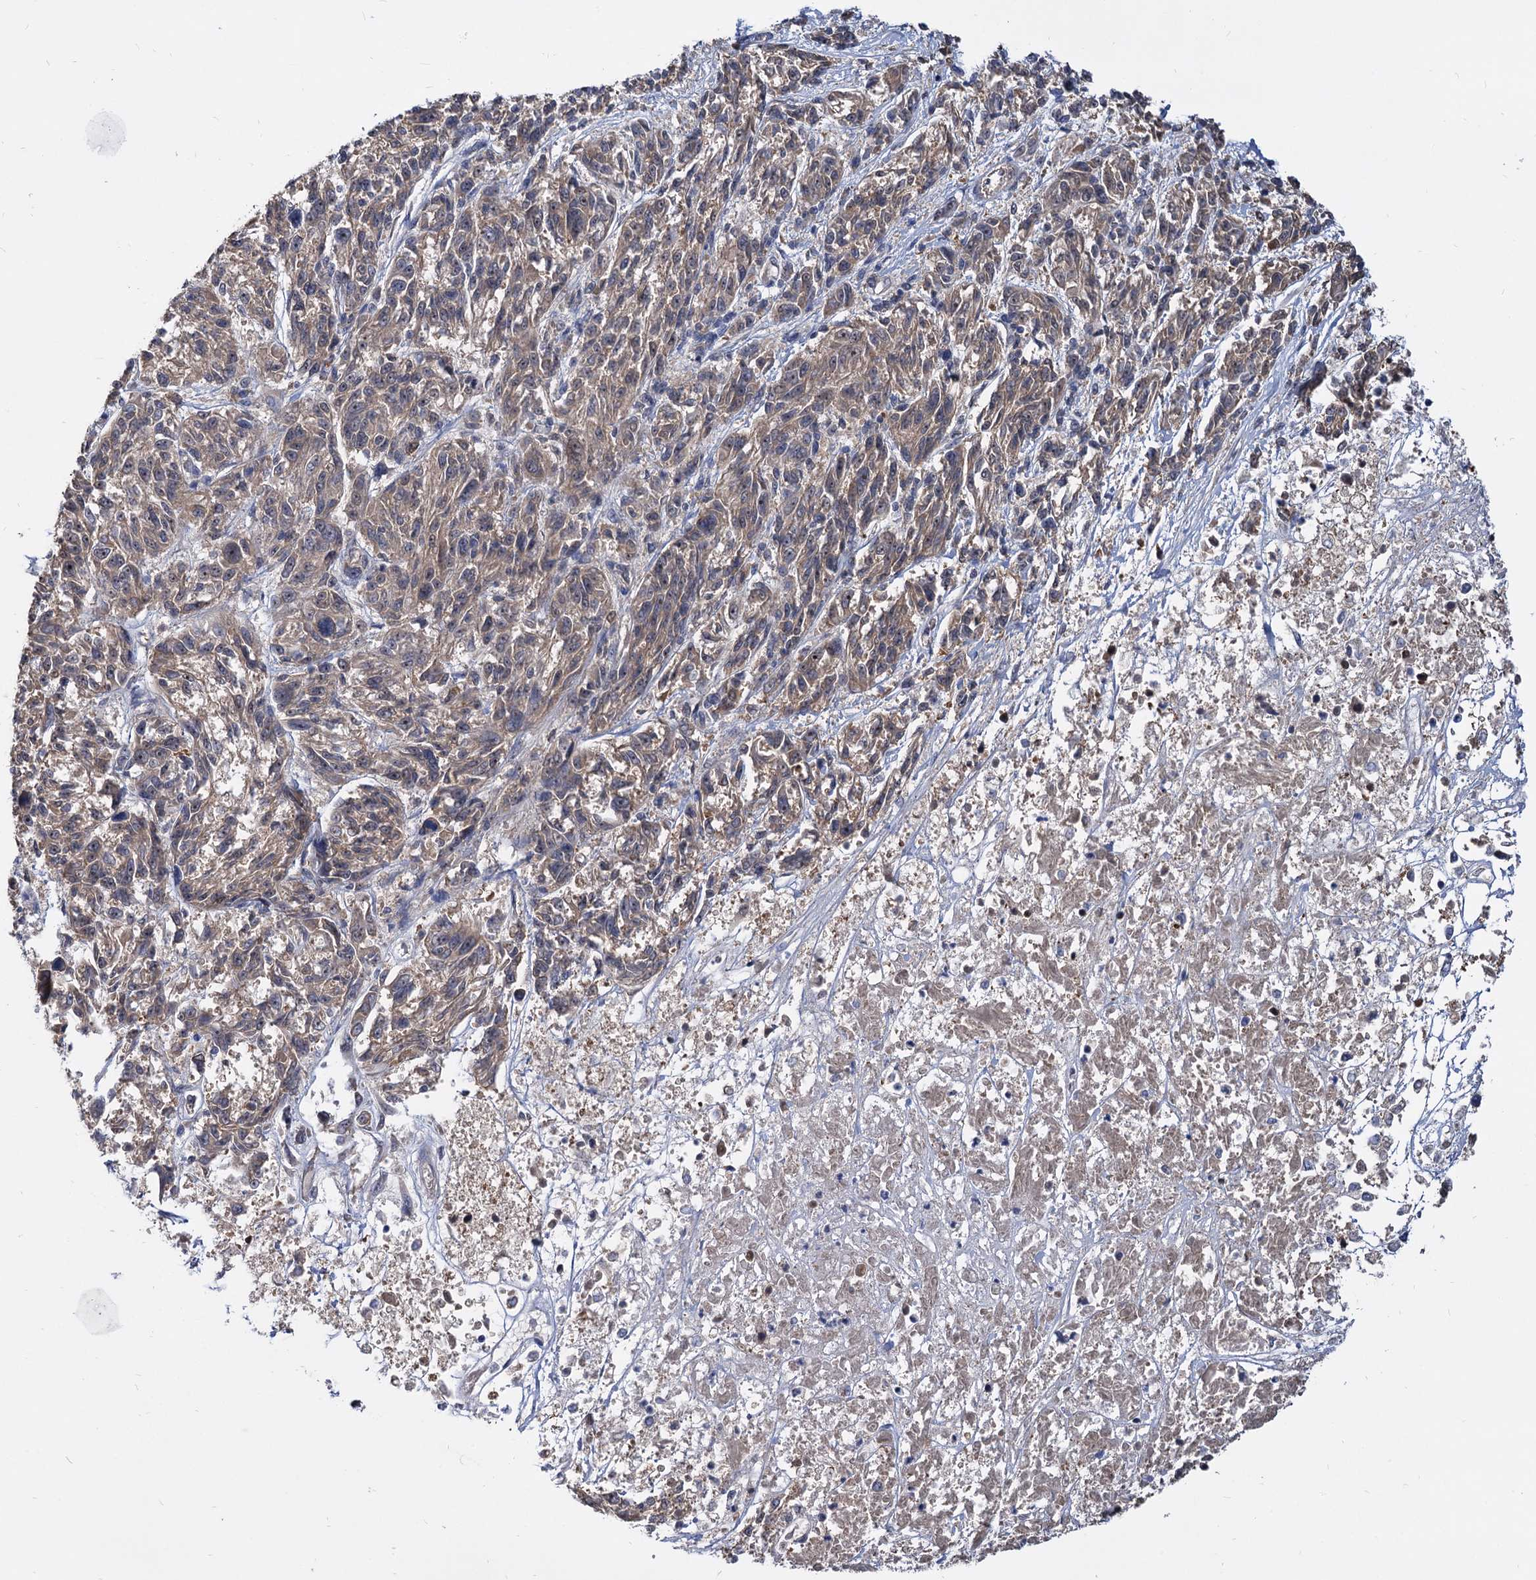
{"staining": {"intensity": "weak", "quantity": "25%-75%", "location": "cytoplasmic/membranous"}, "tissue": "melanoma", "cell_type": "Tumor cells", "image_type": "cancer", "snomed": [{"axis": "morphology", "description": "Malignant melanoma, NOS"}, {"axis": "topography", "description": "Skin"}], "caption": "Immunohistochemistry (IHC) staining of melanoma, which displays low levels of weak cytoplasmic/membranous positivity in approximately 25%-75% of tumor cells indicating weak cytoplasmic/membranous protein expression. The staining was performed using DAB (3,3'-diaminobenzidine) (brown) for protein detection and nuclei were counterstained in hematoxylin (blue).", "gene": "SNX15", "patient": {"sex": "male", "age": 53}}